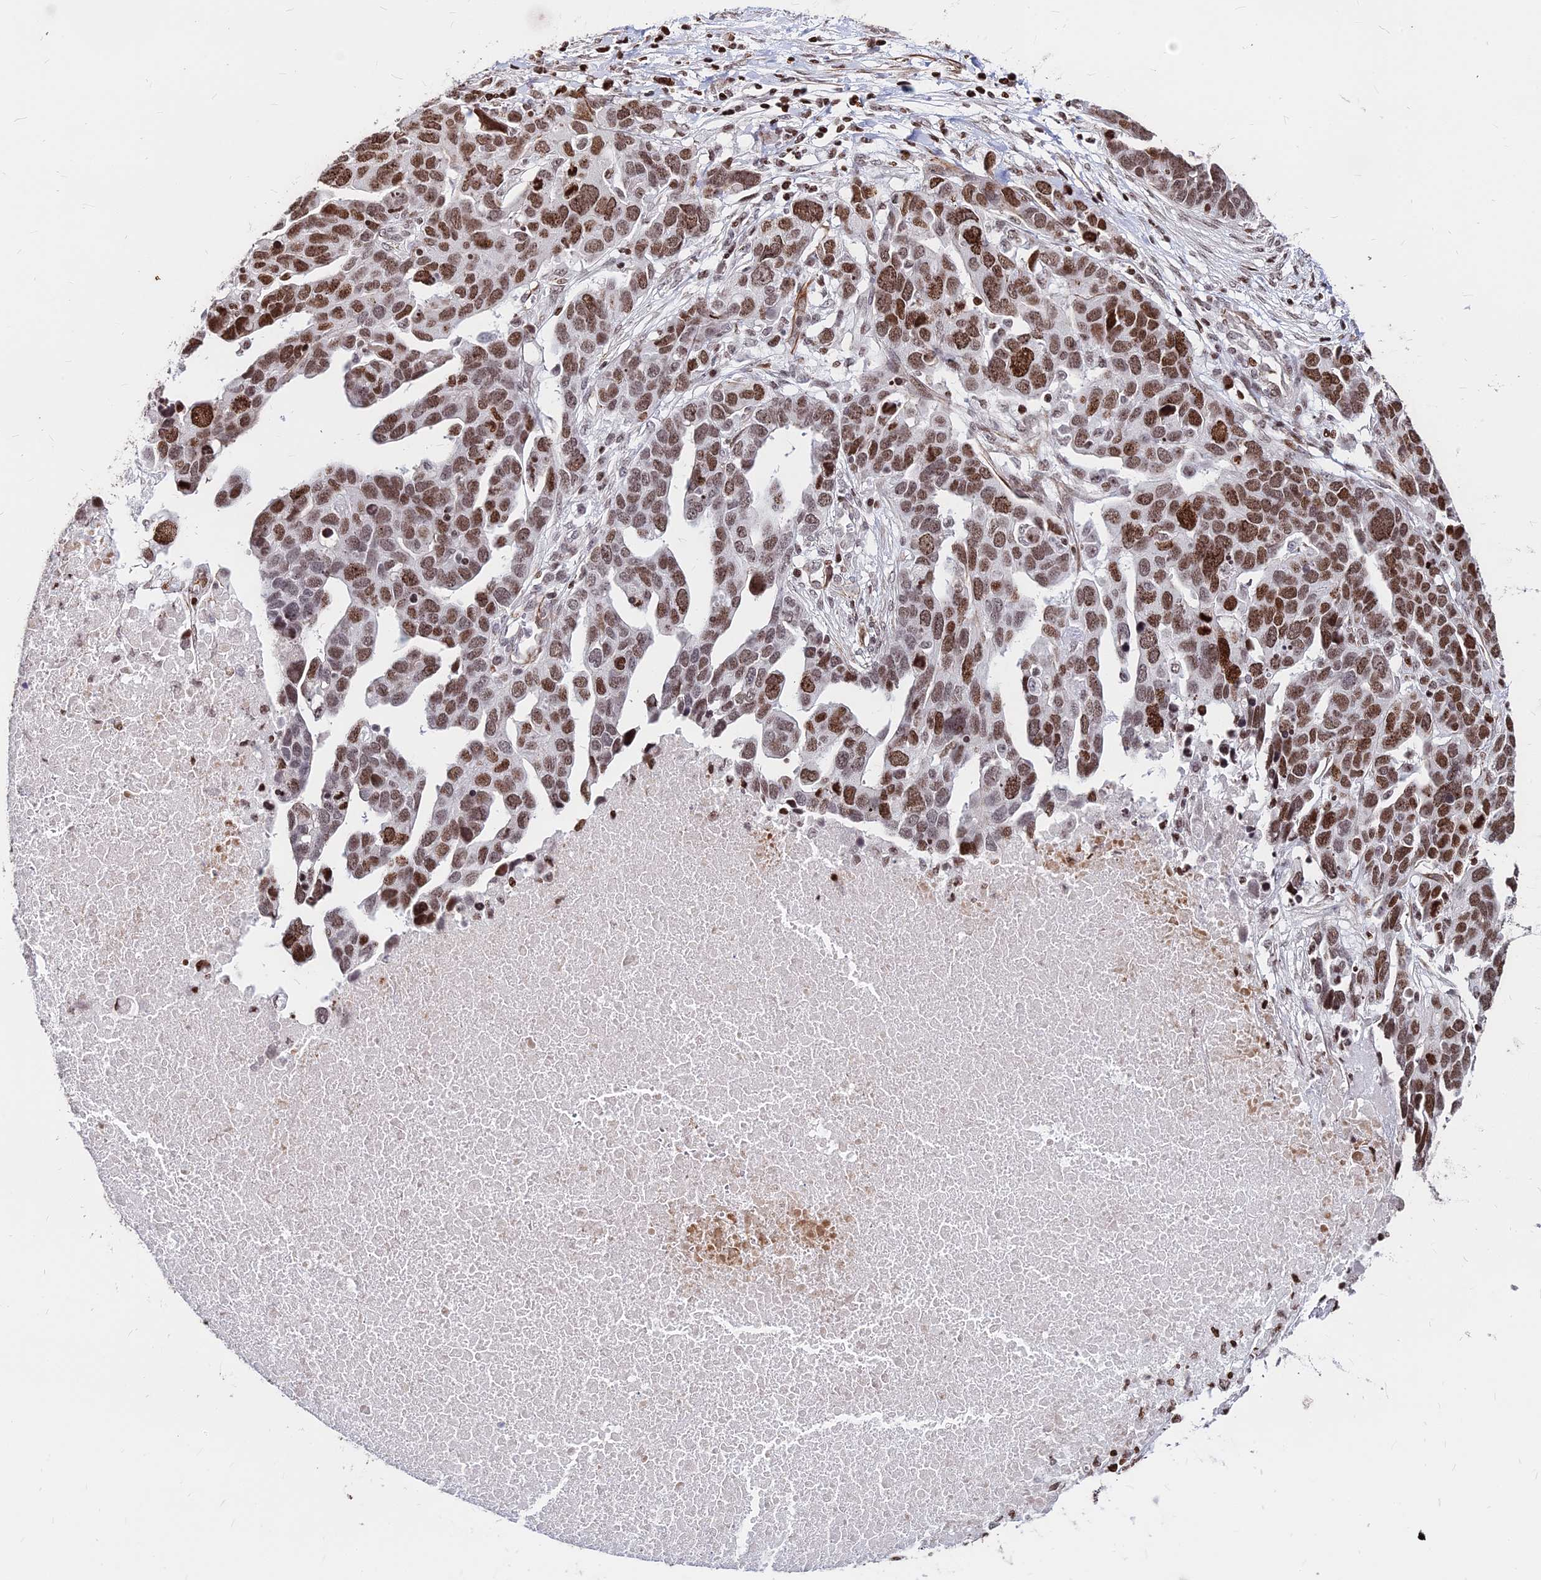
{"staining": {"intensity": "strong", "quantity": ">75%", "location": "nuclear"}, "tissue": "ovarian cancer", "cell_type": "Tumor cells", "image_type": "cancer", "snomed": [{"axis": "morphology", "description": "Cystadenocarcinoma, serous, NOS"}, {"axis": "topography", "description": "Ovary"}], "caption": "IHC histopathology image of neoplastic tissue: human serous cystadenocarcinoma (ovarian) stained using immunohistochemistry (IHC) exhibits high levels of strong protein expression localized specifically in the nuclear of tumor cells, appearing as a nuclear brown color.", "gene": "NYAP2", "patient": {"sex": "female", "age": 54}}